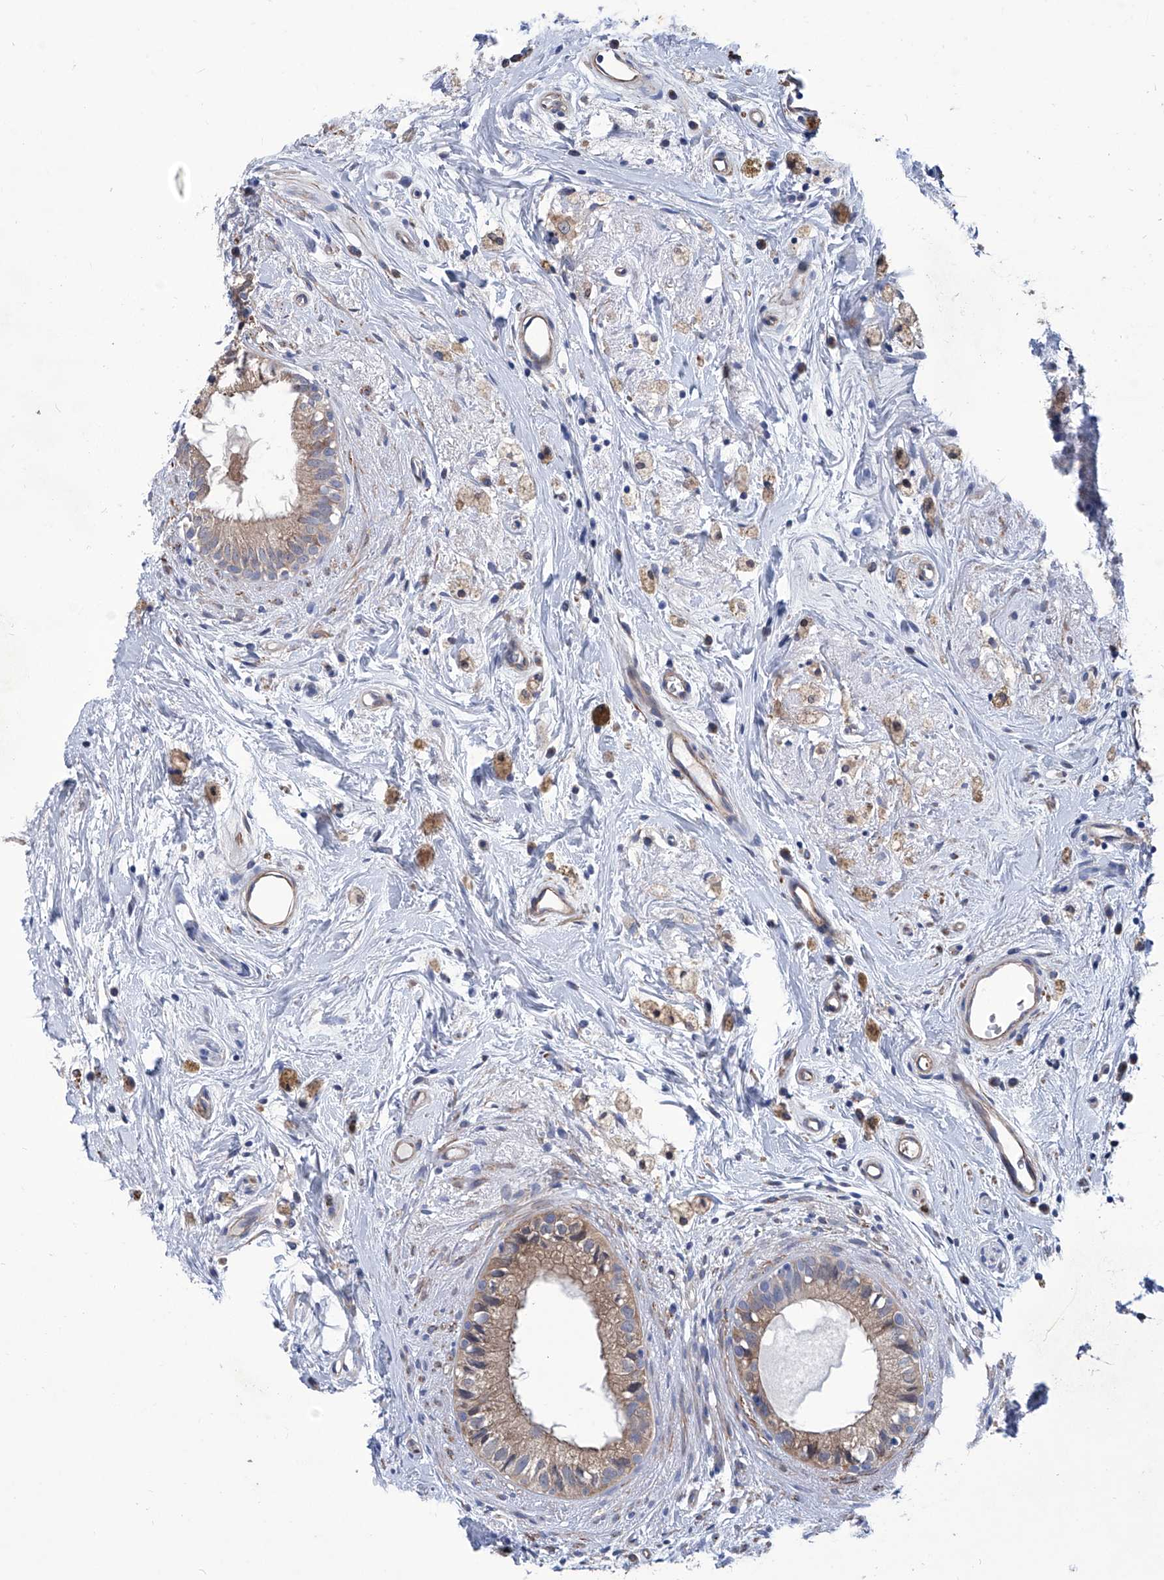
{"staining": {"intensity": "weak", "quantity": ">75%", "location": "cytoplasmic/membranous"}, "tissue": "epididymis", "cell_type": "Glandular cells", "image_type": "normal", "snomed": [{"axis": "morphology", "description": "Normal tissue, NOS"}, {"axis": "topography", "description": "Epididymis"}], "caption": "Approximately >75% of glandular cells in unremarkable human epididymis demonstrate weak cytoplasmic/membranous protein expression as visualized by brown immunohistochemical staining.", "gene": "SMS", "patient": {"sex": "male", "age": 80}}